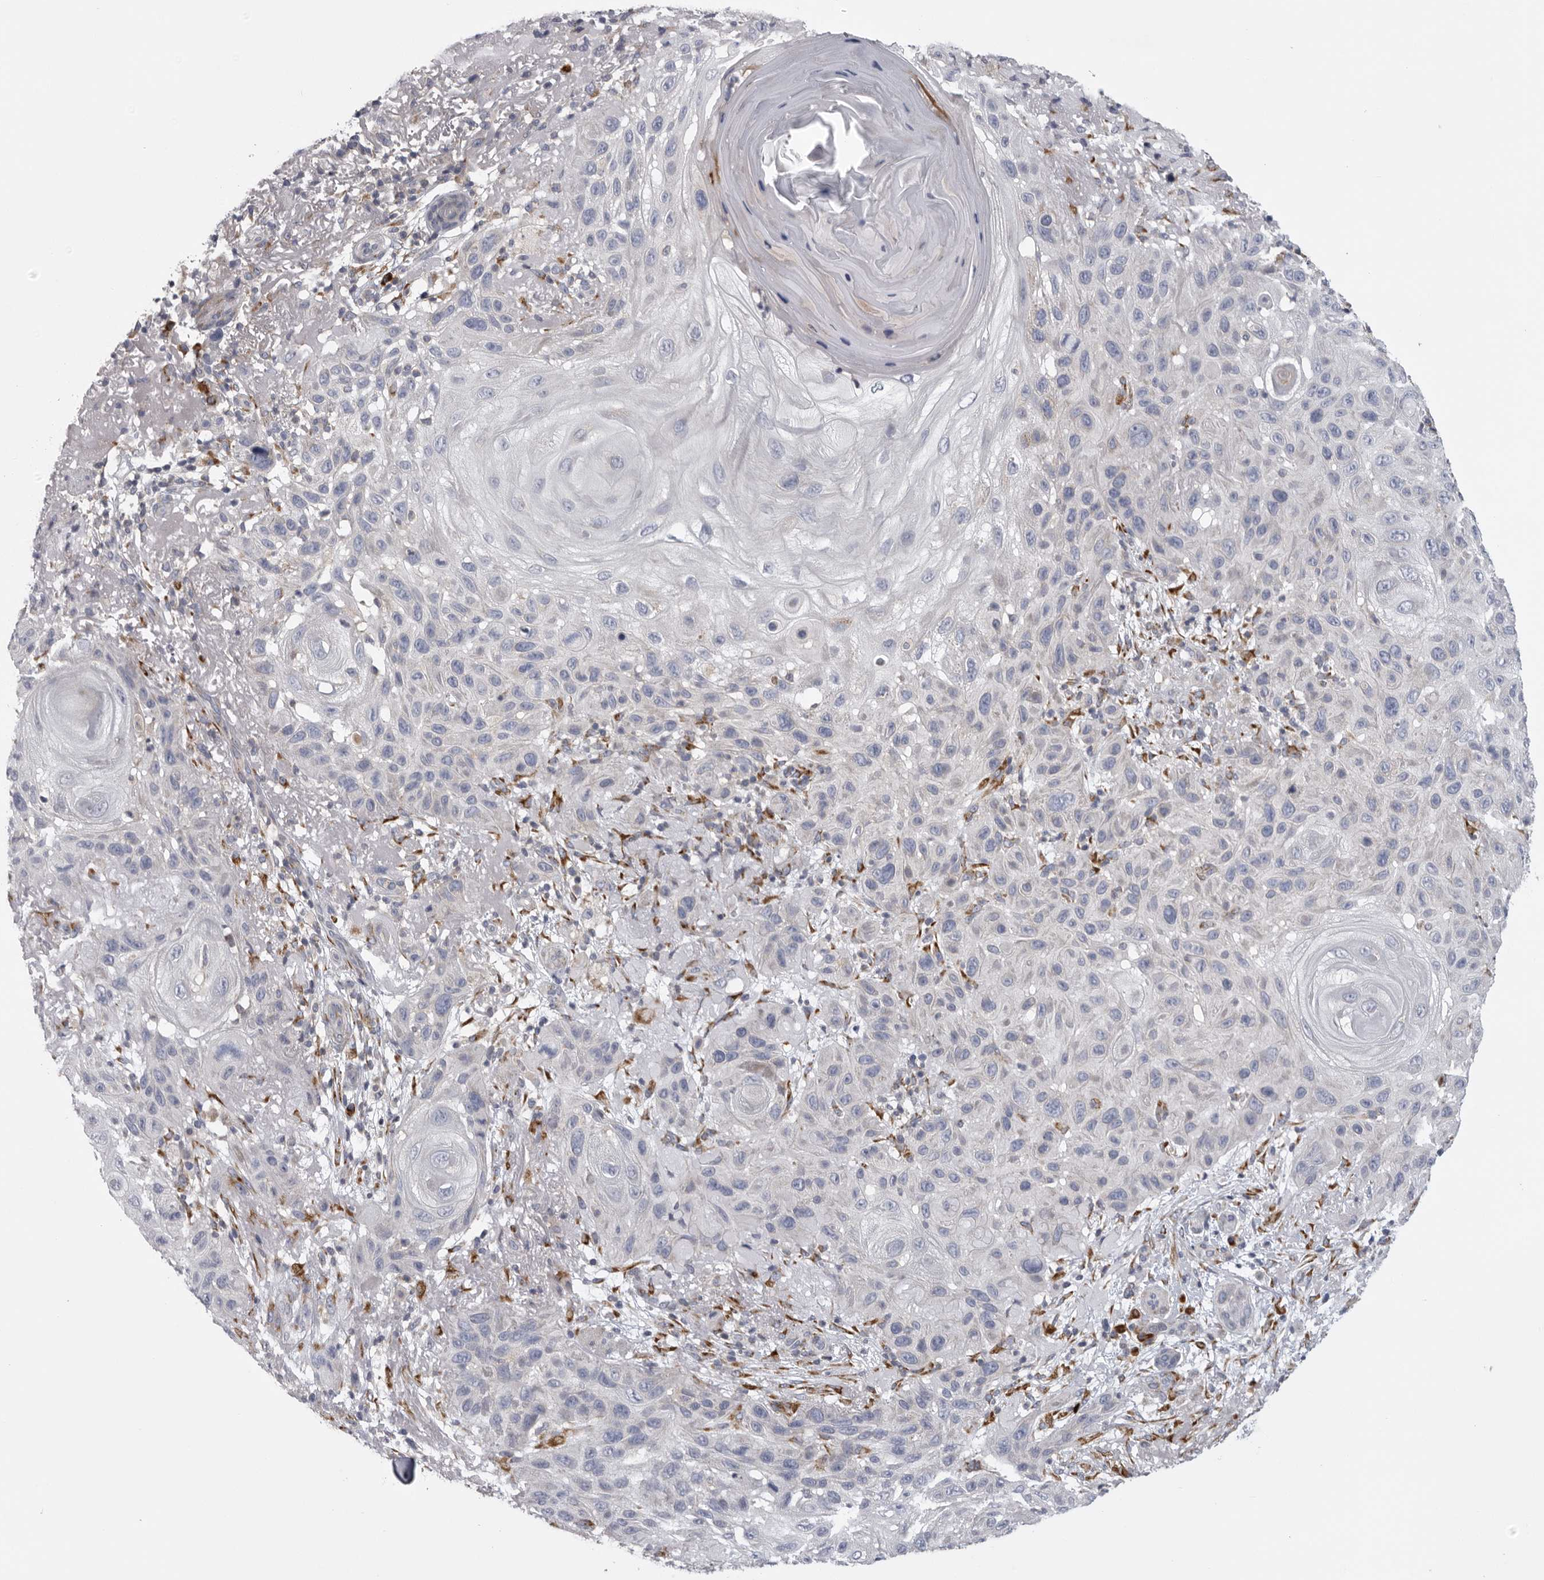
{"staining": {"intensity": "negative", "quantity": "none", "location": "none"}, "tissue": "skin cancer", "cell_type": "Tumor cells", "image_type": "cancer", "snomed": [{"axis": "morphology", "description": "Normal tissue, NOS"}, {"axis": "morphology", "description": "Squamous cell carcinoma, NOS"}, {"axis": "topography", "description": "Skin"}], "caption": "This is a histopathology image of immunohistochemistry staining of skin squamous cell carcinoma, which shows no staining in tumor cells.", "gene": "USP24", "patient": {"sex": "female", "age": 96}}